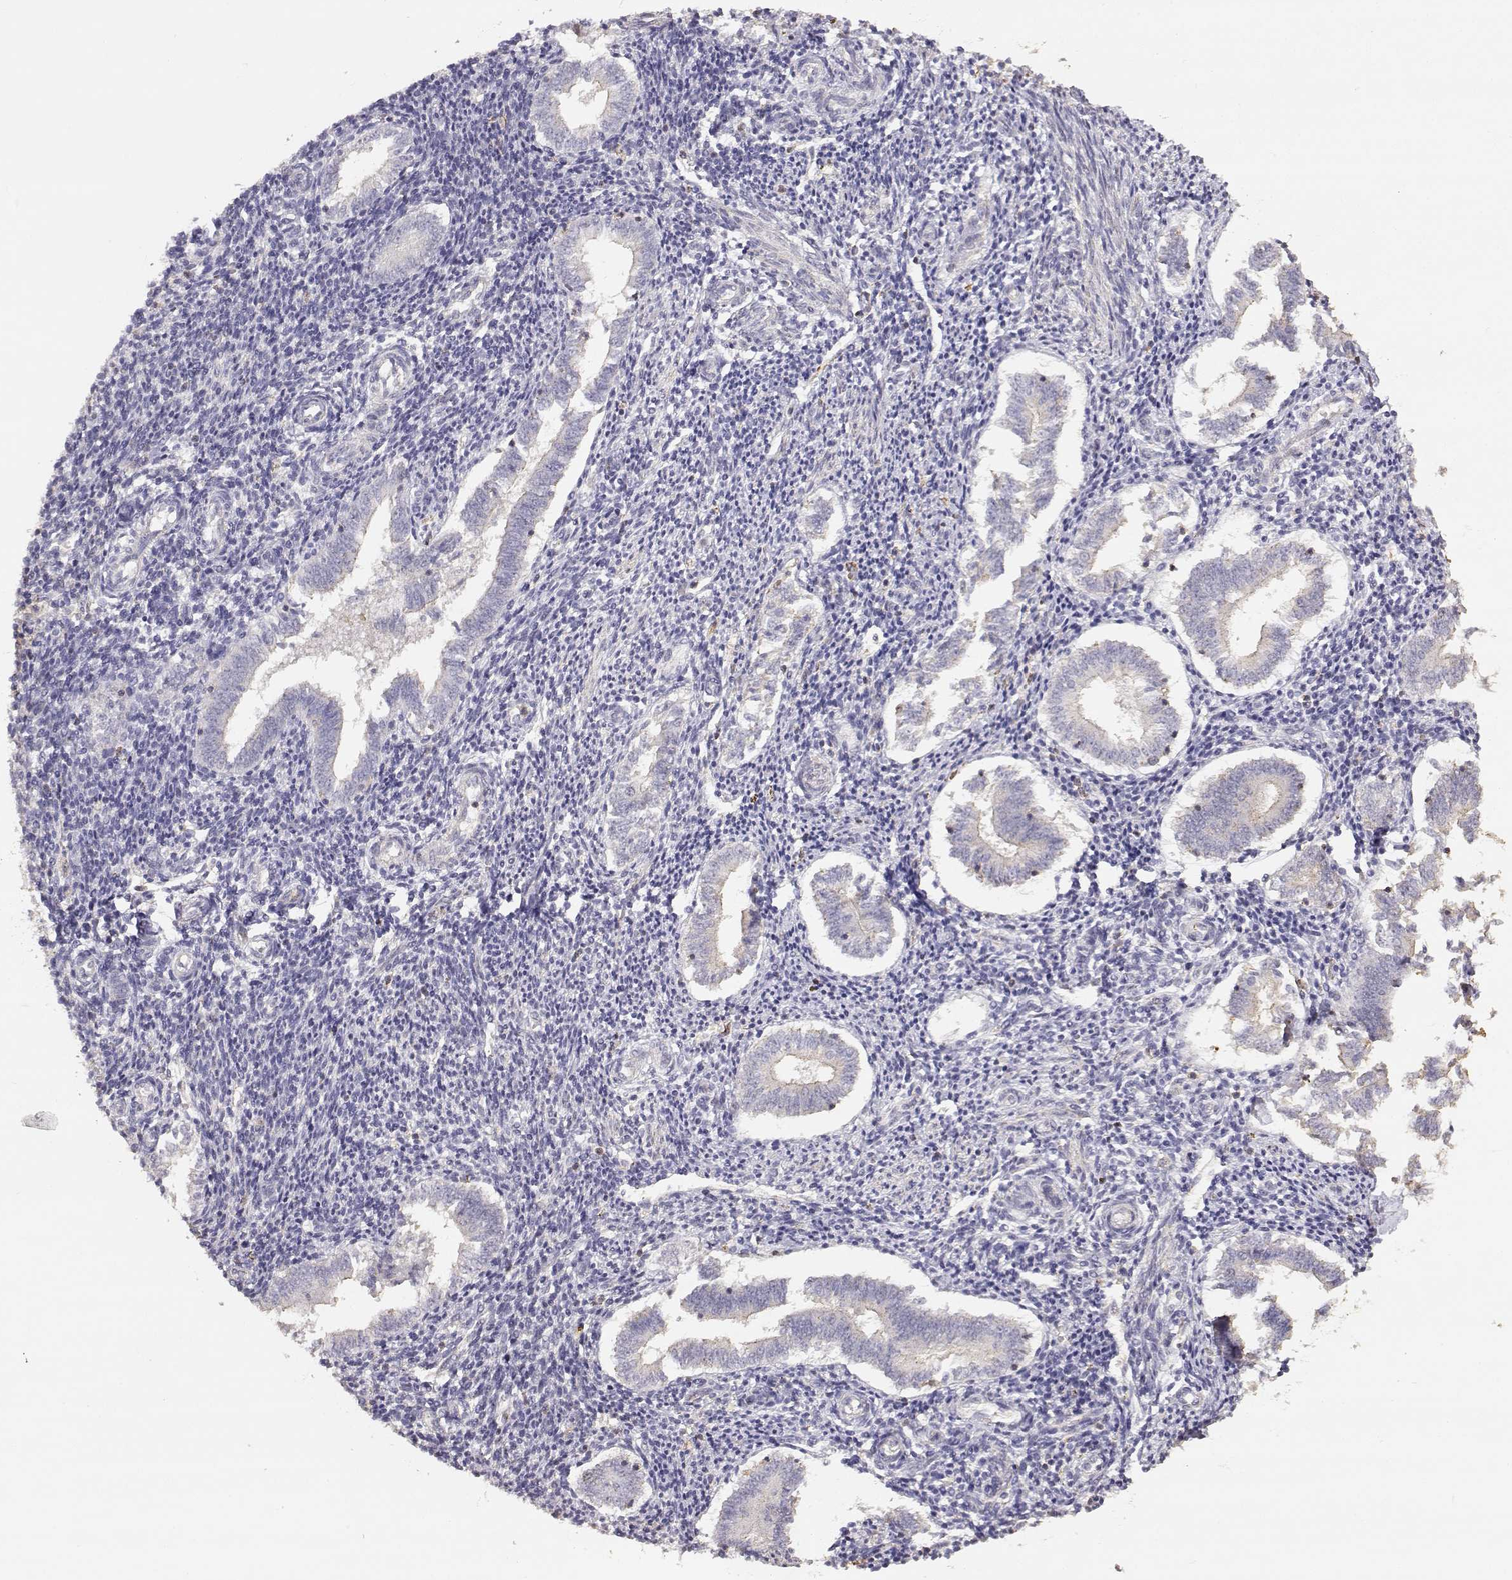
{"staining": {"intensity": "negative", "quantity": "none", "location": "none"}, "tissue": "endometrium", "cell_type": "Cells in endometrial stroma", "image_type": "normal", "snomed": [{"axis": "morphology", "description": "Normal tissue, NOS"}, {"axis": "topography", "description": "Endometrium"}], "caption": "The IHC micrograph has no significant staining in cells in endometrial stroma of endometrium.", "gene": "TNFRSF10C", "patient": {"sex": "female", "age": 25}}